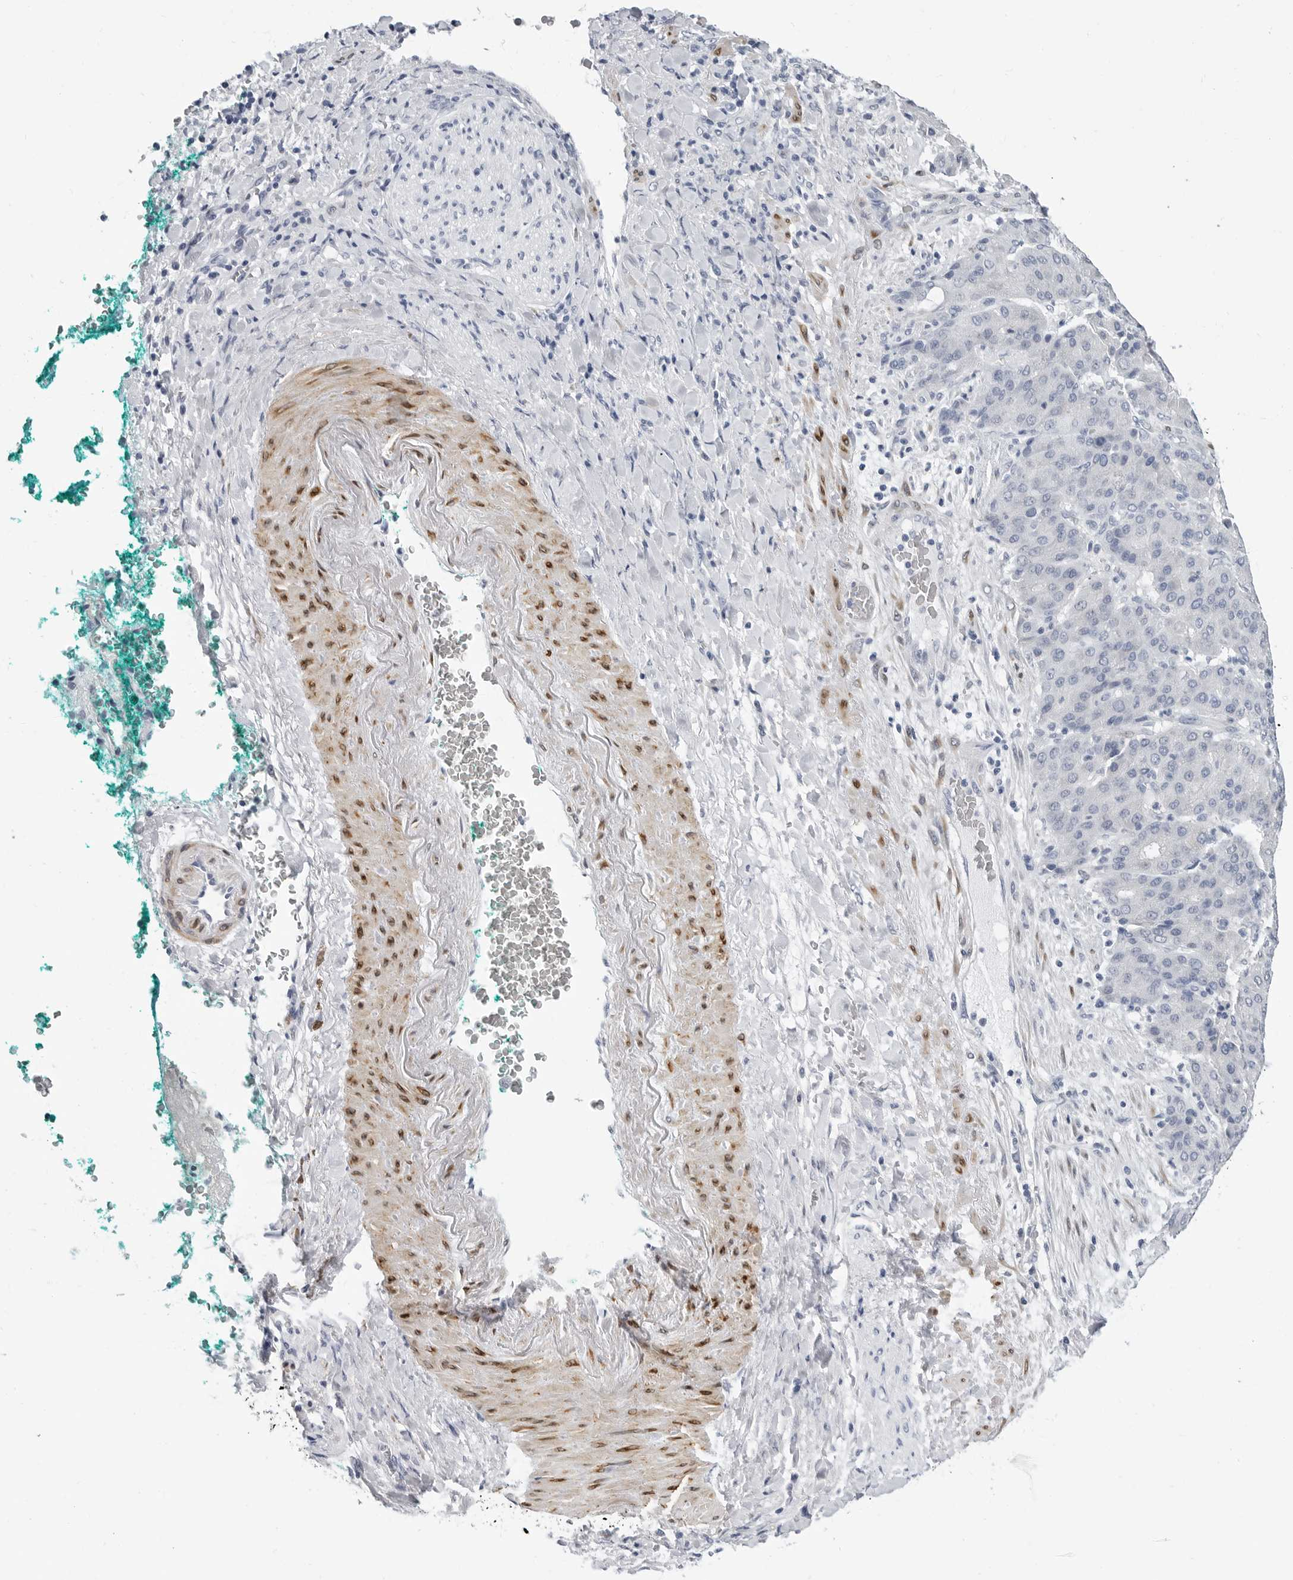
{"staining": {"intensity": "negative", "quantity": "none", "location": "none"}, "tissue": "liver cancer", "cell_type": "Tumor cells", "image_type": "cancer", "snomed": [{"axis": "morphology", "description": "Carcinoma, Hepatocellular, NOS"}, {"axis": "topography", "description": "Liver"}], "caption": "Hepatocellular carcinoma (liver) was stained to show a protein in brown. There is no significant expression in tumor cells.", "gene": "PLN", "patient": {"sex": "male", "age": 65}}